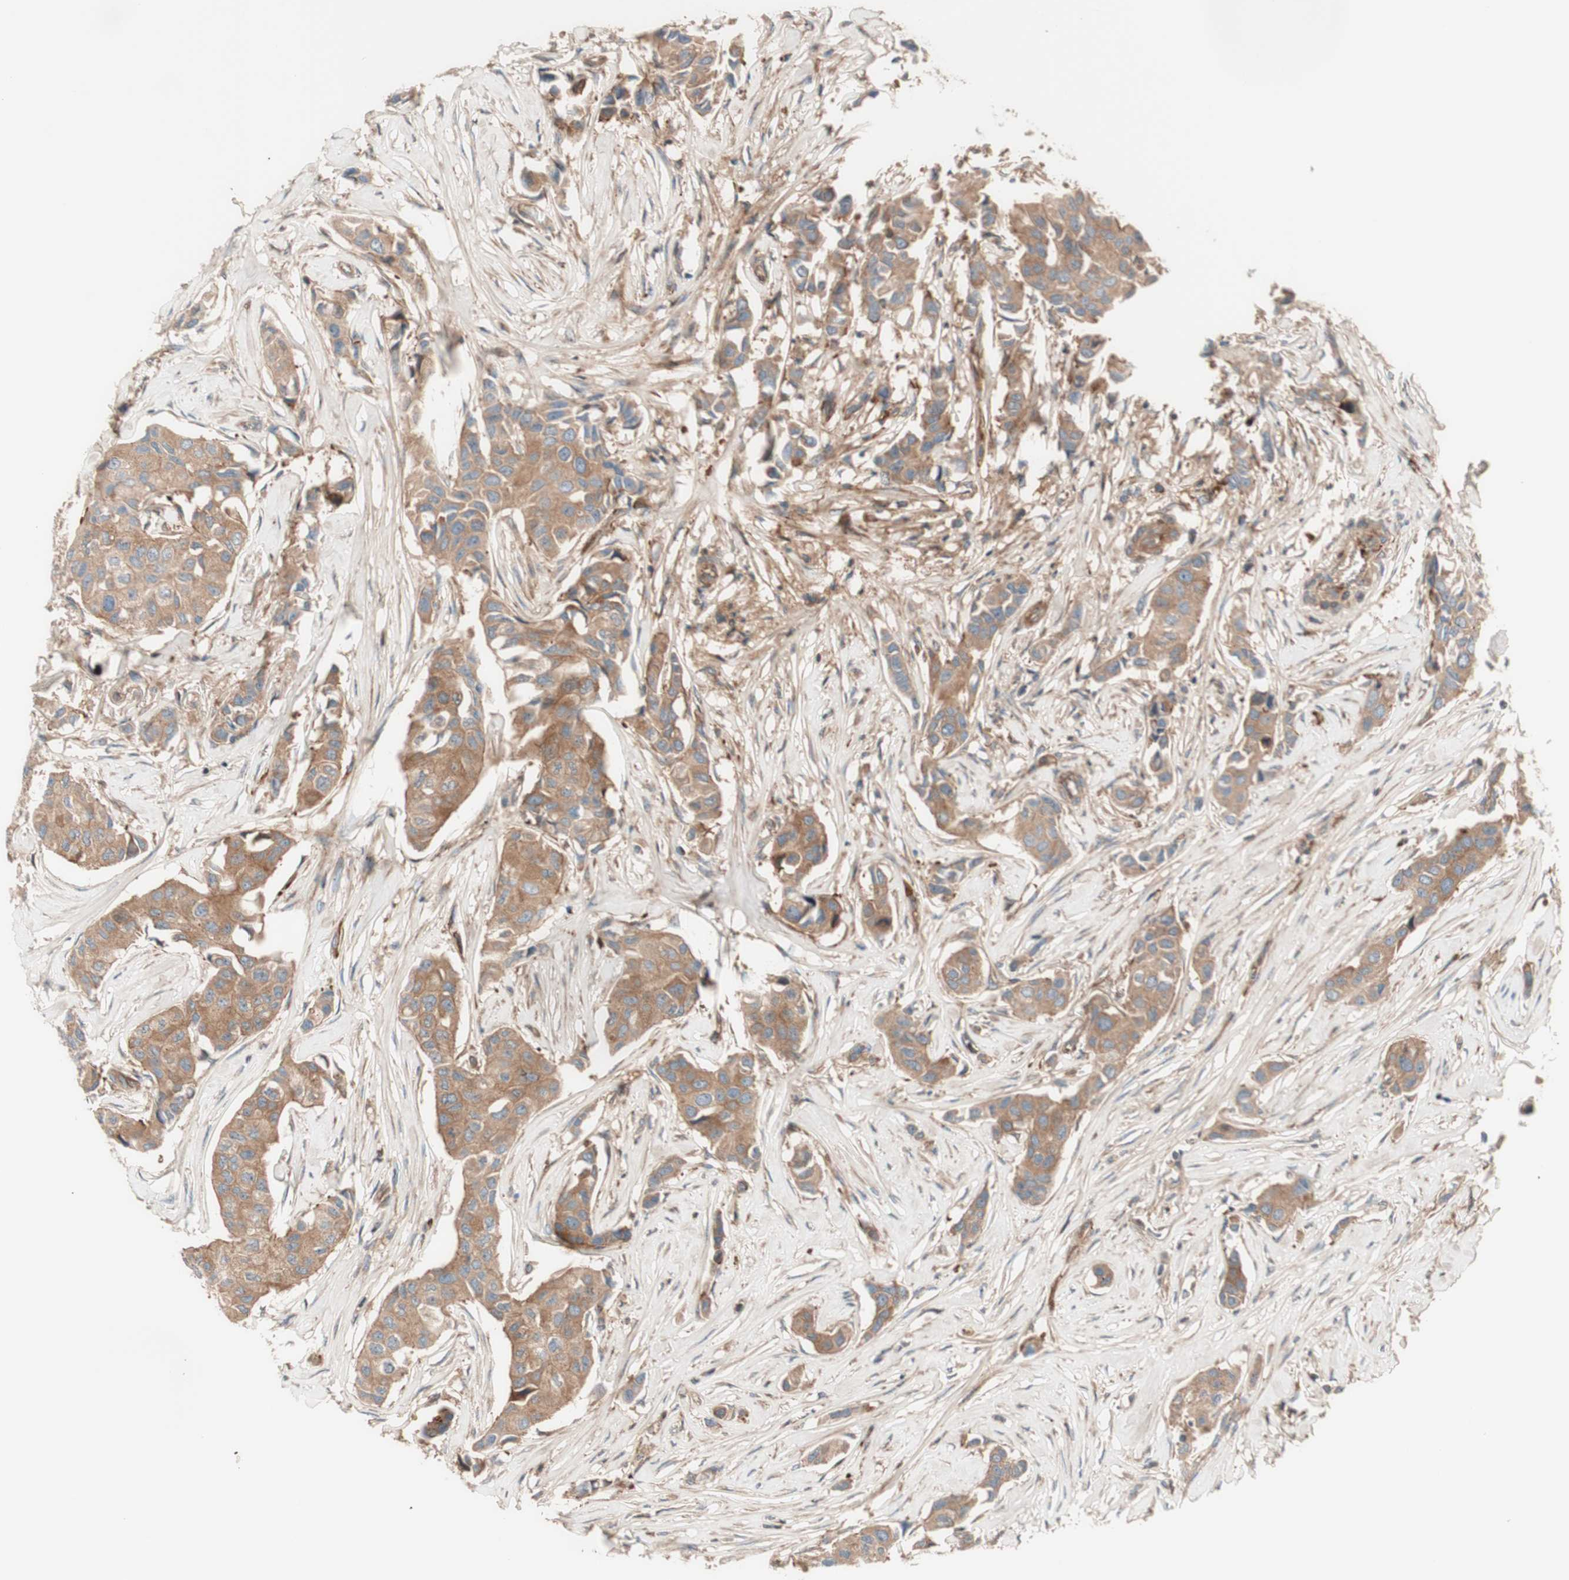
{"staining": {"intensity": "moderate", "quantity": ">75%", "location": "cytoplasmic/membranous"}, "tissue": "breast cancer", "cell_type": "Tumor cells", "image_type": "cancer", "snomed": [{"axis": "morphology", "description": "Duct carcinoma"}, {"axis": "topography", "description": "Breast"}], "caption": "This is a photomicrograph of immunohistochemistry (IHC) staining of breast cancer (infiltrating ductal carcinoma), which shows moderate expression in the cytoplasmic/membranous of tumor cells.", "gene": "CCN4", "patient": {"sex": "female", "age": 80}}